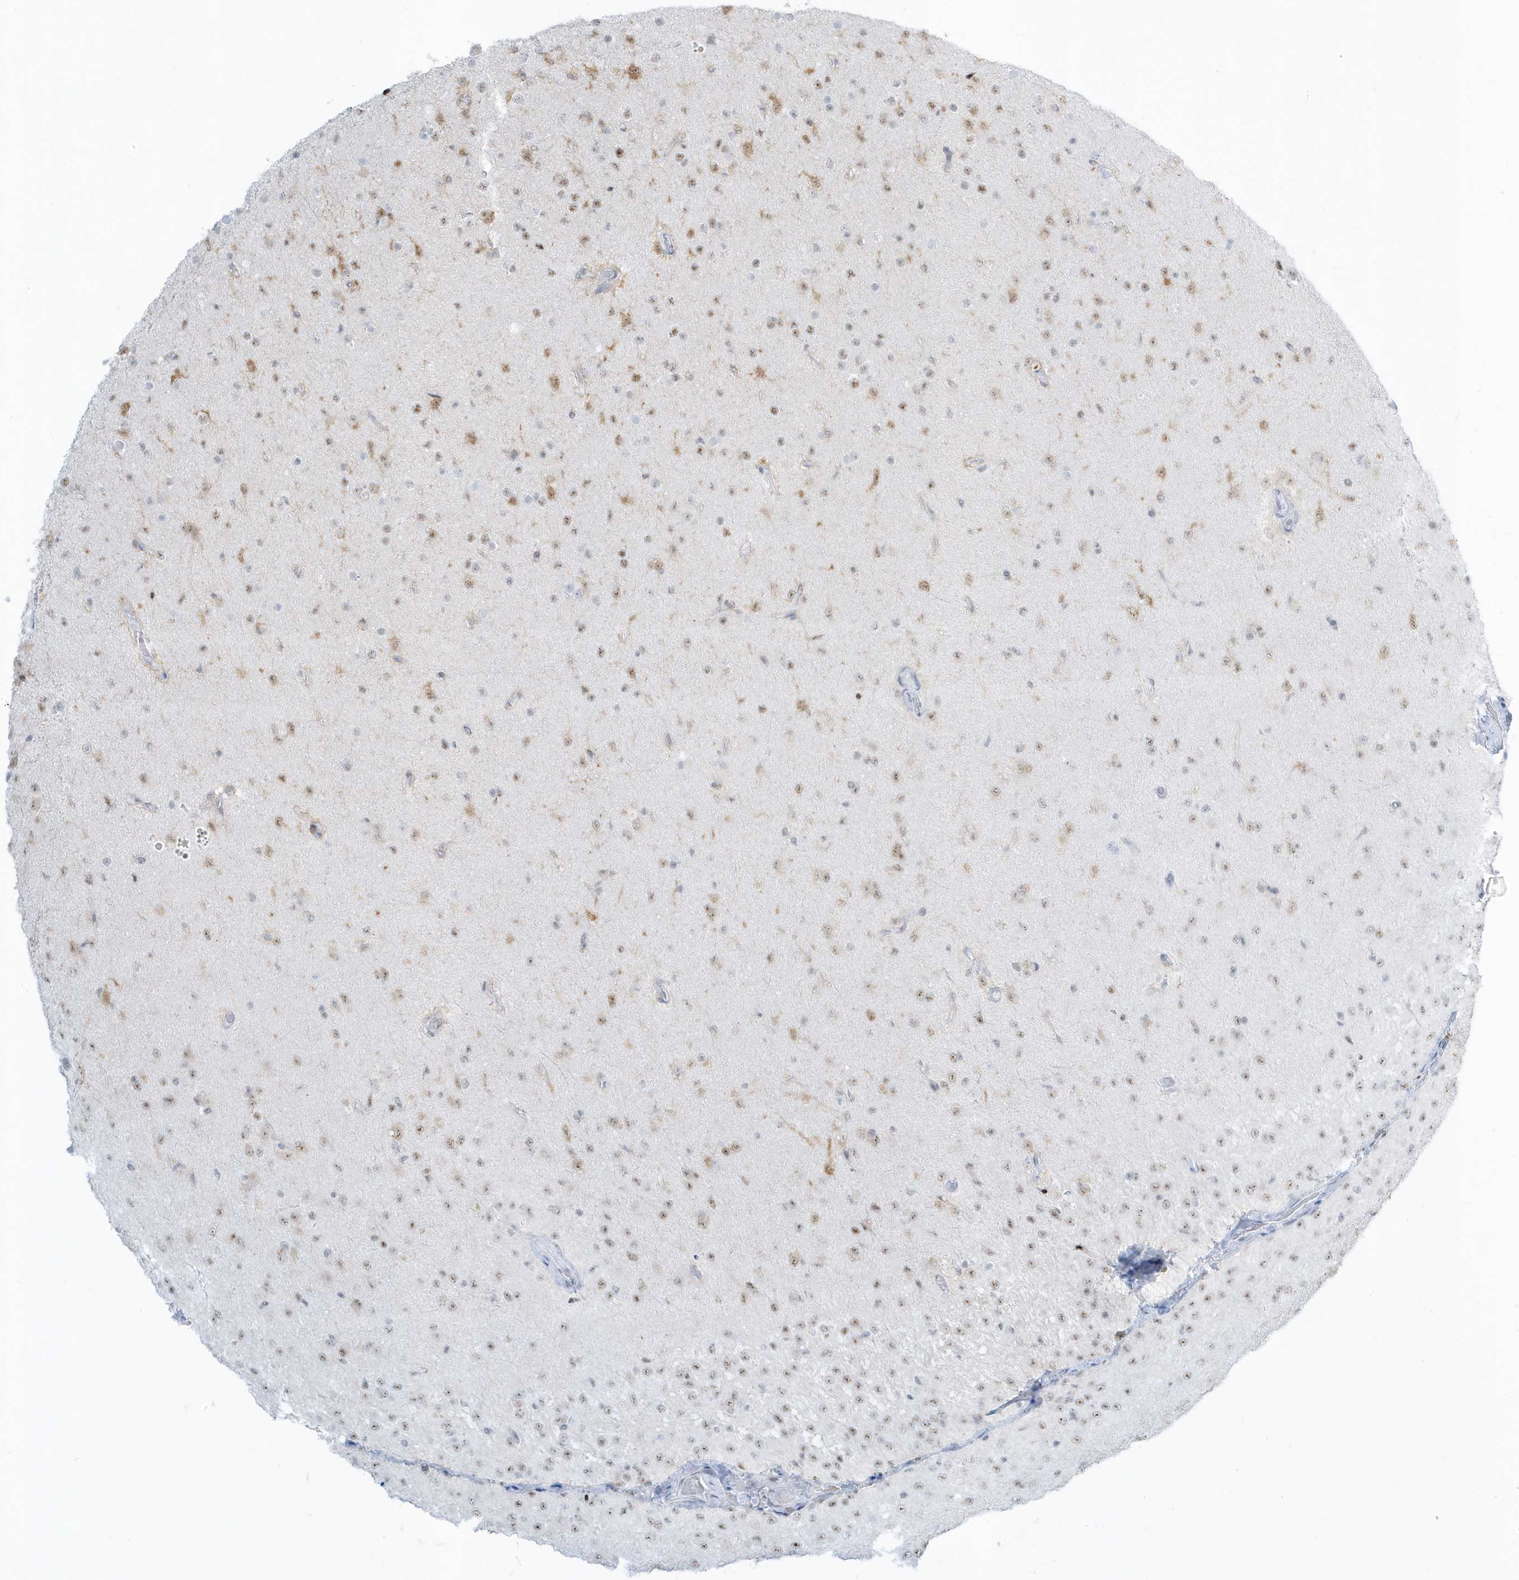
{"staining": {"intensity": "weak", "quantity": "25%-75%", "location": "nuclear"}, "tissue": "glioma", "cell_type": "Tumor cells", "image_type": "cancer", "snomed": [{"axis": "morphology", "description": "Glioma, malignant, Low grade"}, {"axis": "topography", "description": "Brain"}], "caption": "This is an image of immunohistochemistry staining of low-grade glioma (malignant), which shows weak expression in the nuclear of tumor cells.", "gene": "PLEKHN1", "patient": {"sex": "male", "age": 65}}